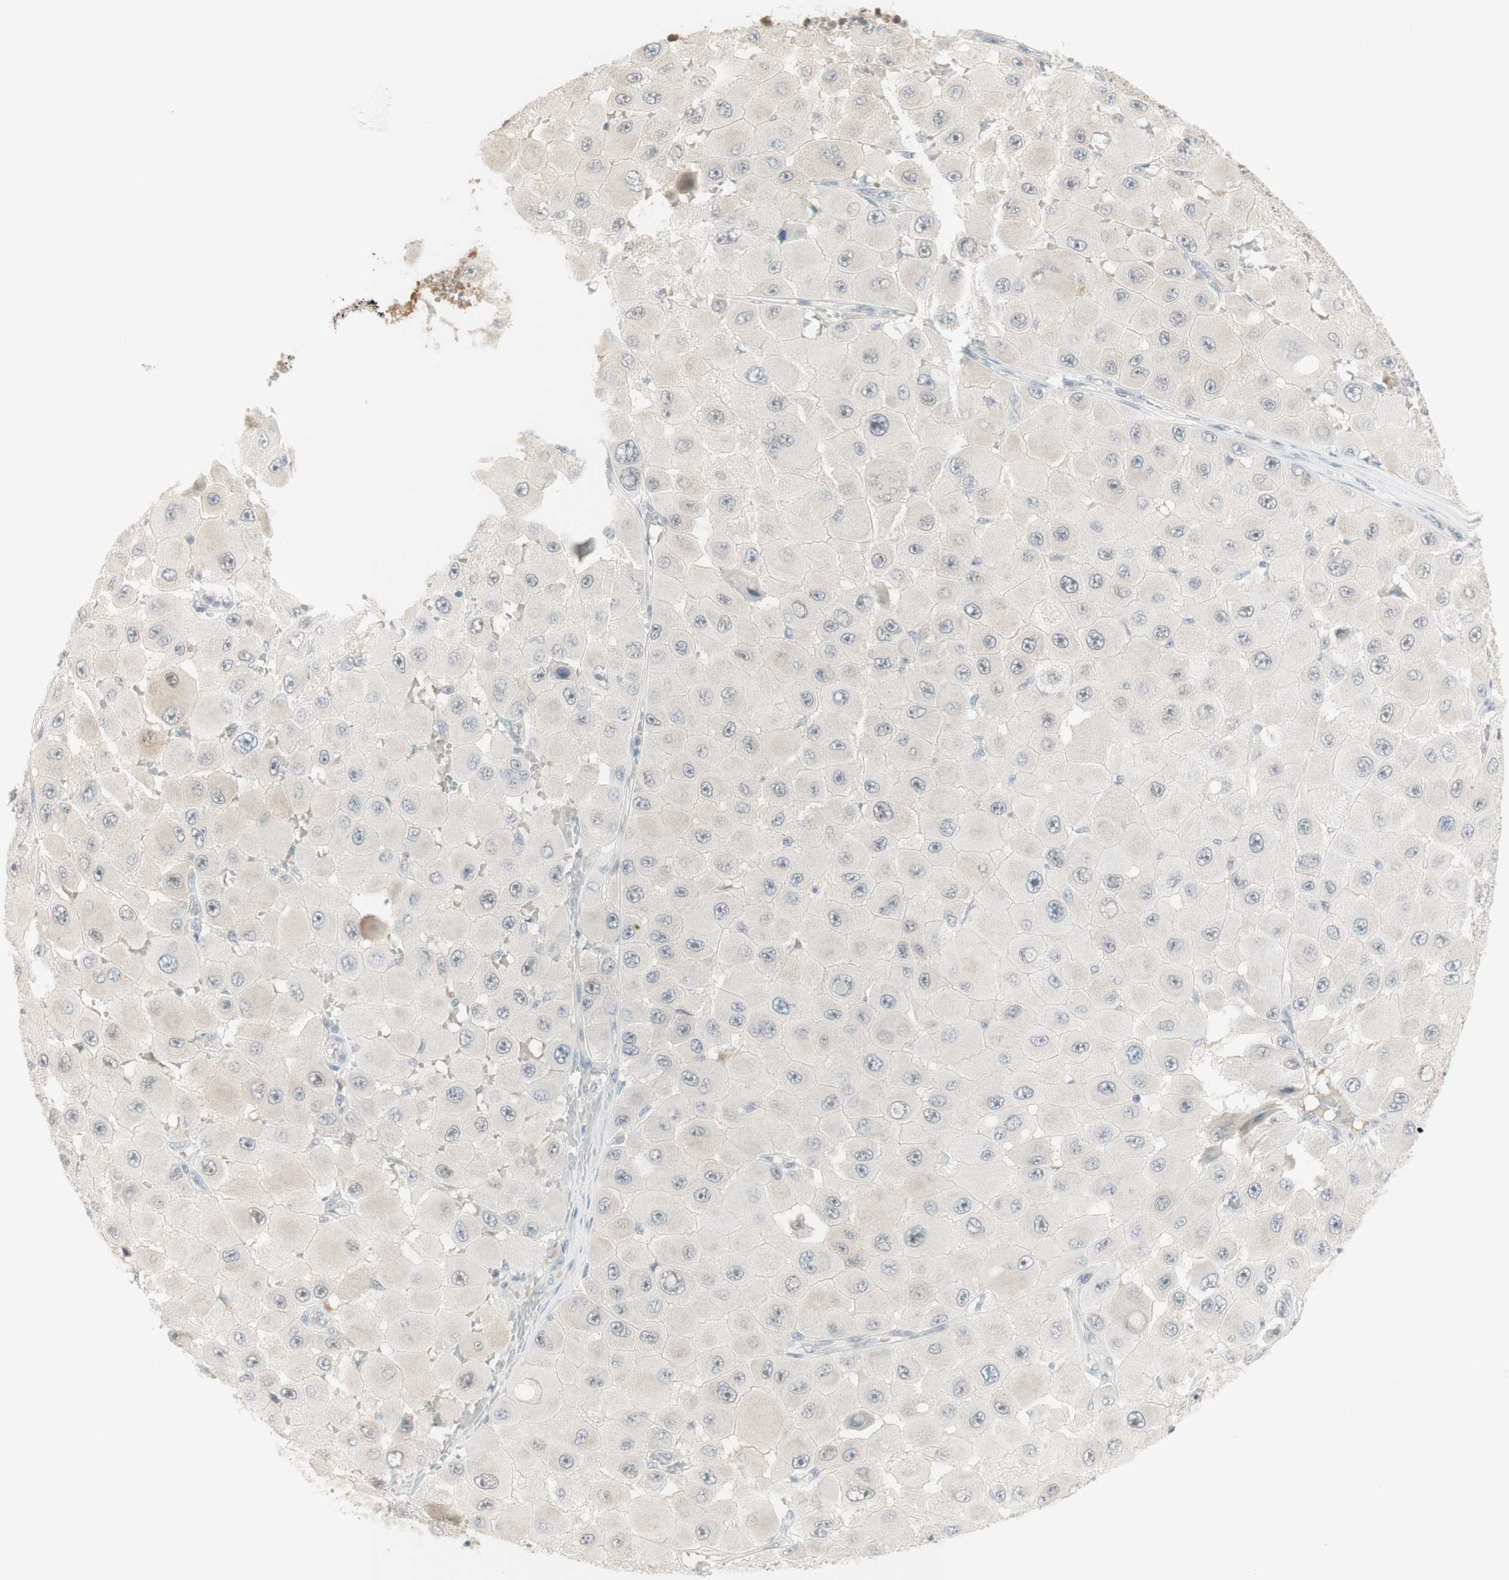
{"staining": {"intensity": "negative", "quantity": "none", "location": "none"}, "tissue": "melanoma", "cell_type": "Tumor cells", "image_type": "cancer", "snomed": [{"axis": "morphology", "description": "Malignant melanoma, NOS"}, {"axis": "topography", "description": "Skin"}], "caption": "Immunohistochemical staining of melanoma exhibits no significant staining in tumor cells. Nuclei are stained in blue.", "gene": "PLCD4", "patient": {"sex": "female", "age": 81}}